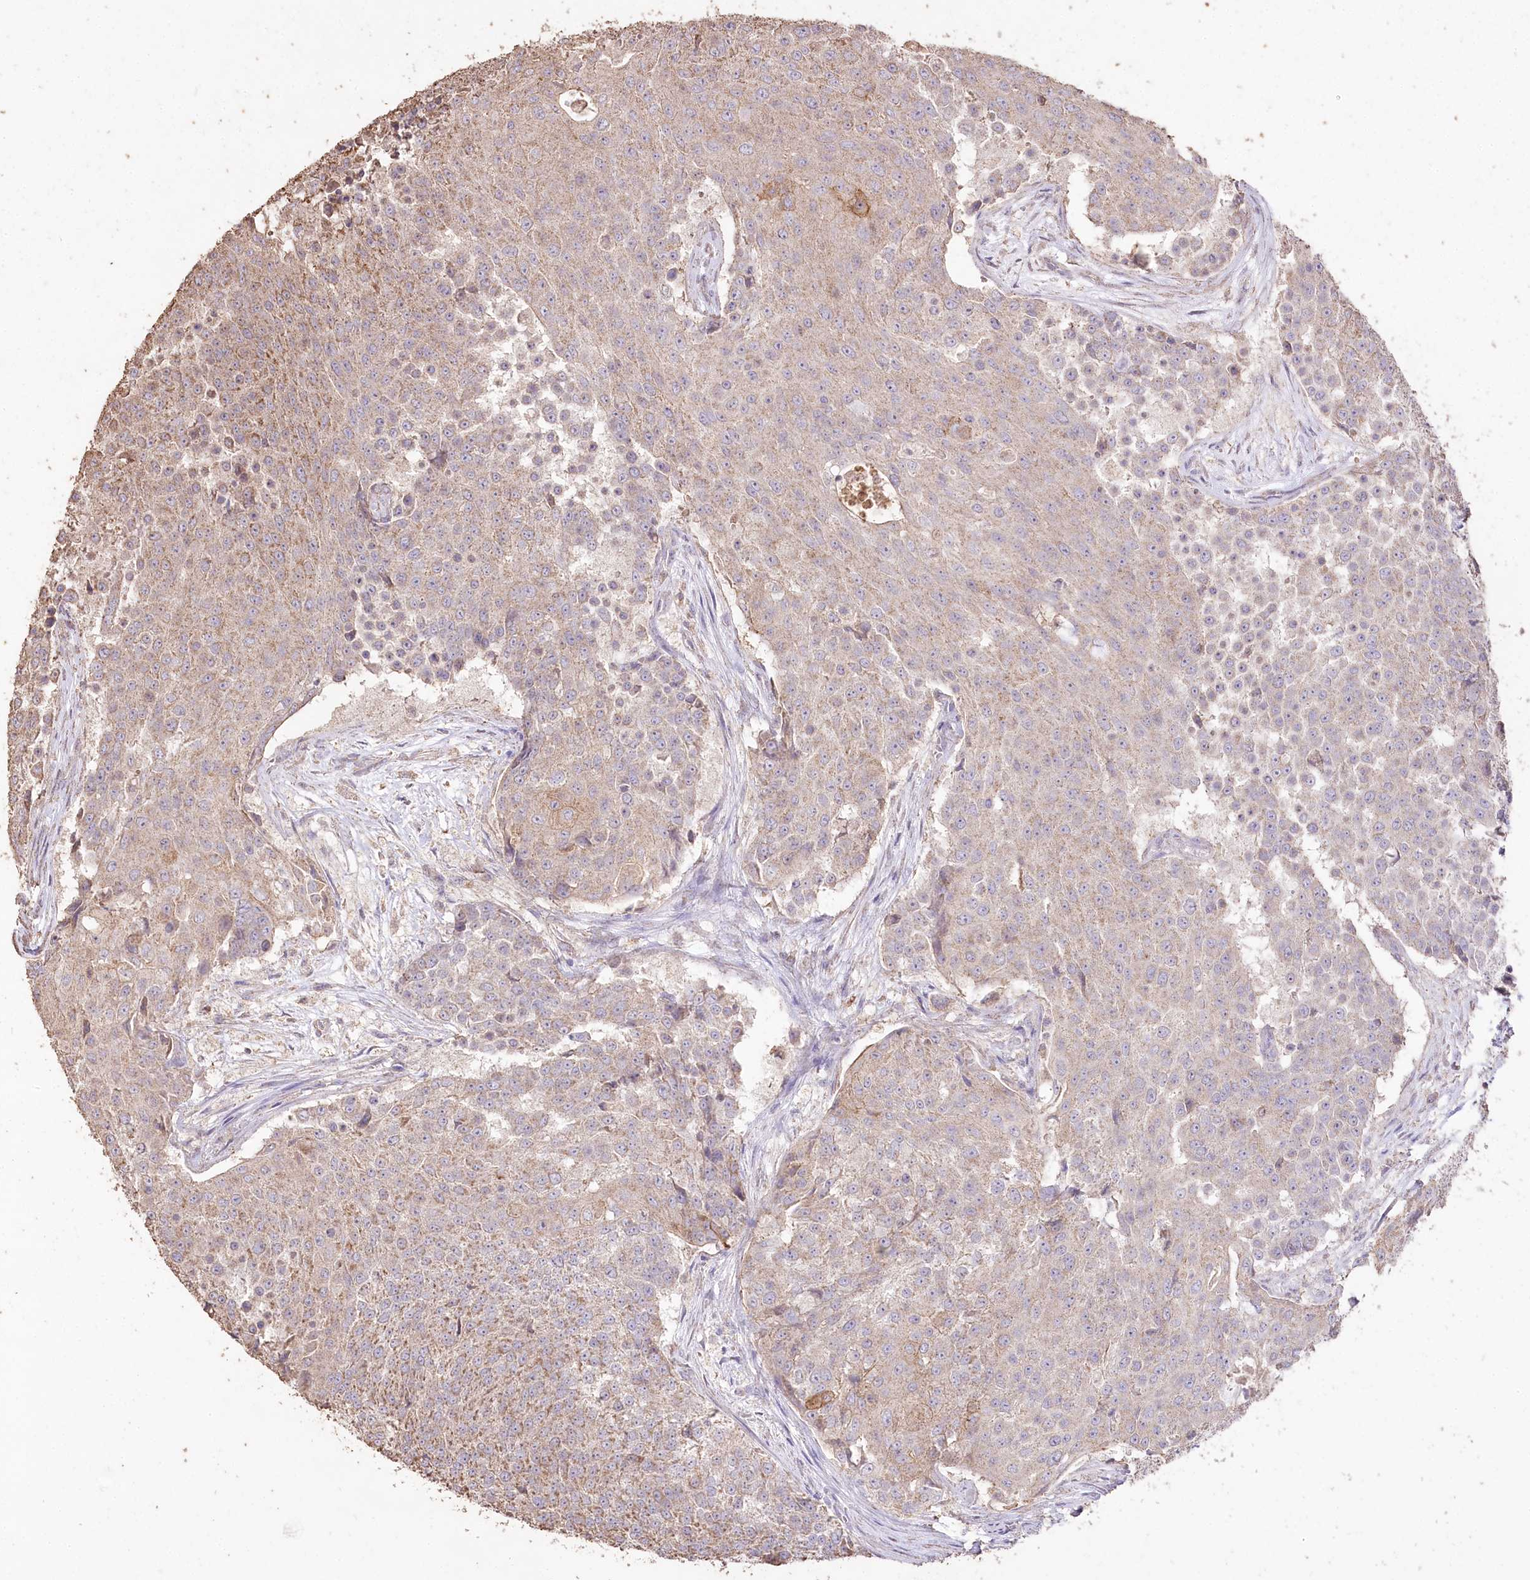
{"staining": {"intensity": "weak", "quantity": "25%-75%", "location": "cytoplasmic/membranous"}, "tissue": "urothelial cancer", "cell_type": "Tumor cells", "image_type": "cancer", "snomed": [{"axis": "morphology", "description": "Urothelial carcinoma, High grade"}, {"axis": "topography", "description": "Urinary bladder"}], "caption": "Immunohistochemical staining of human urothelial carcinoma (high-grade) demonstrates low levels of weak cytoplasmic/membranous staining in approximately 25%-75% of tumor cells.", "gene": "IREB2", "patient": {"sex": "female", "age": 63}}